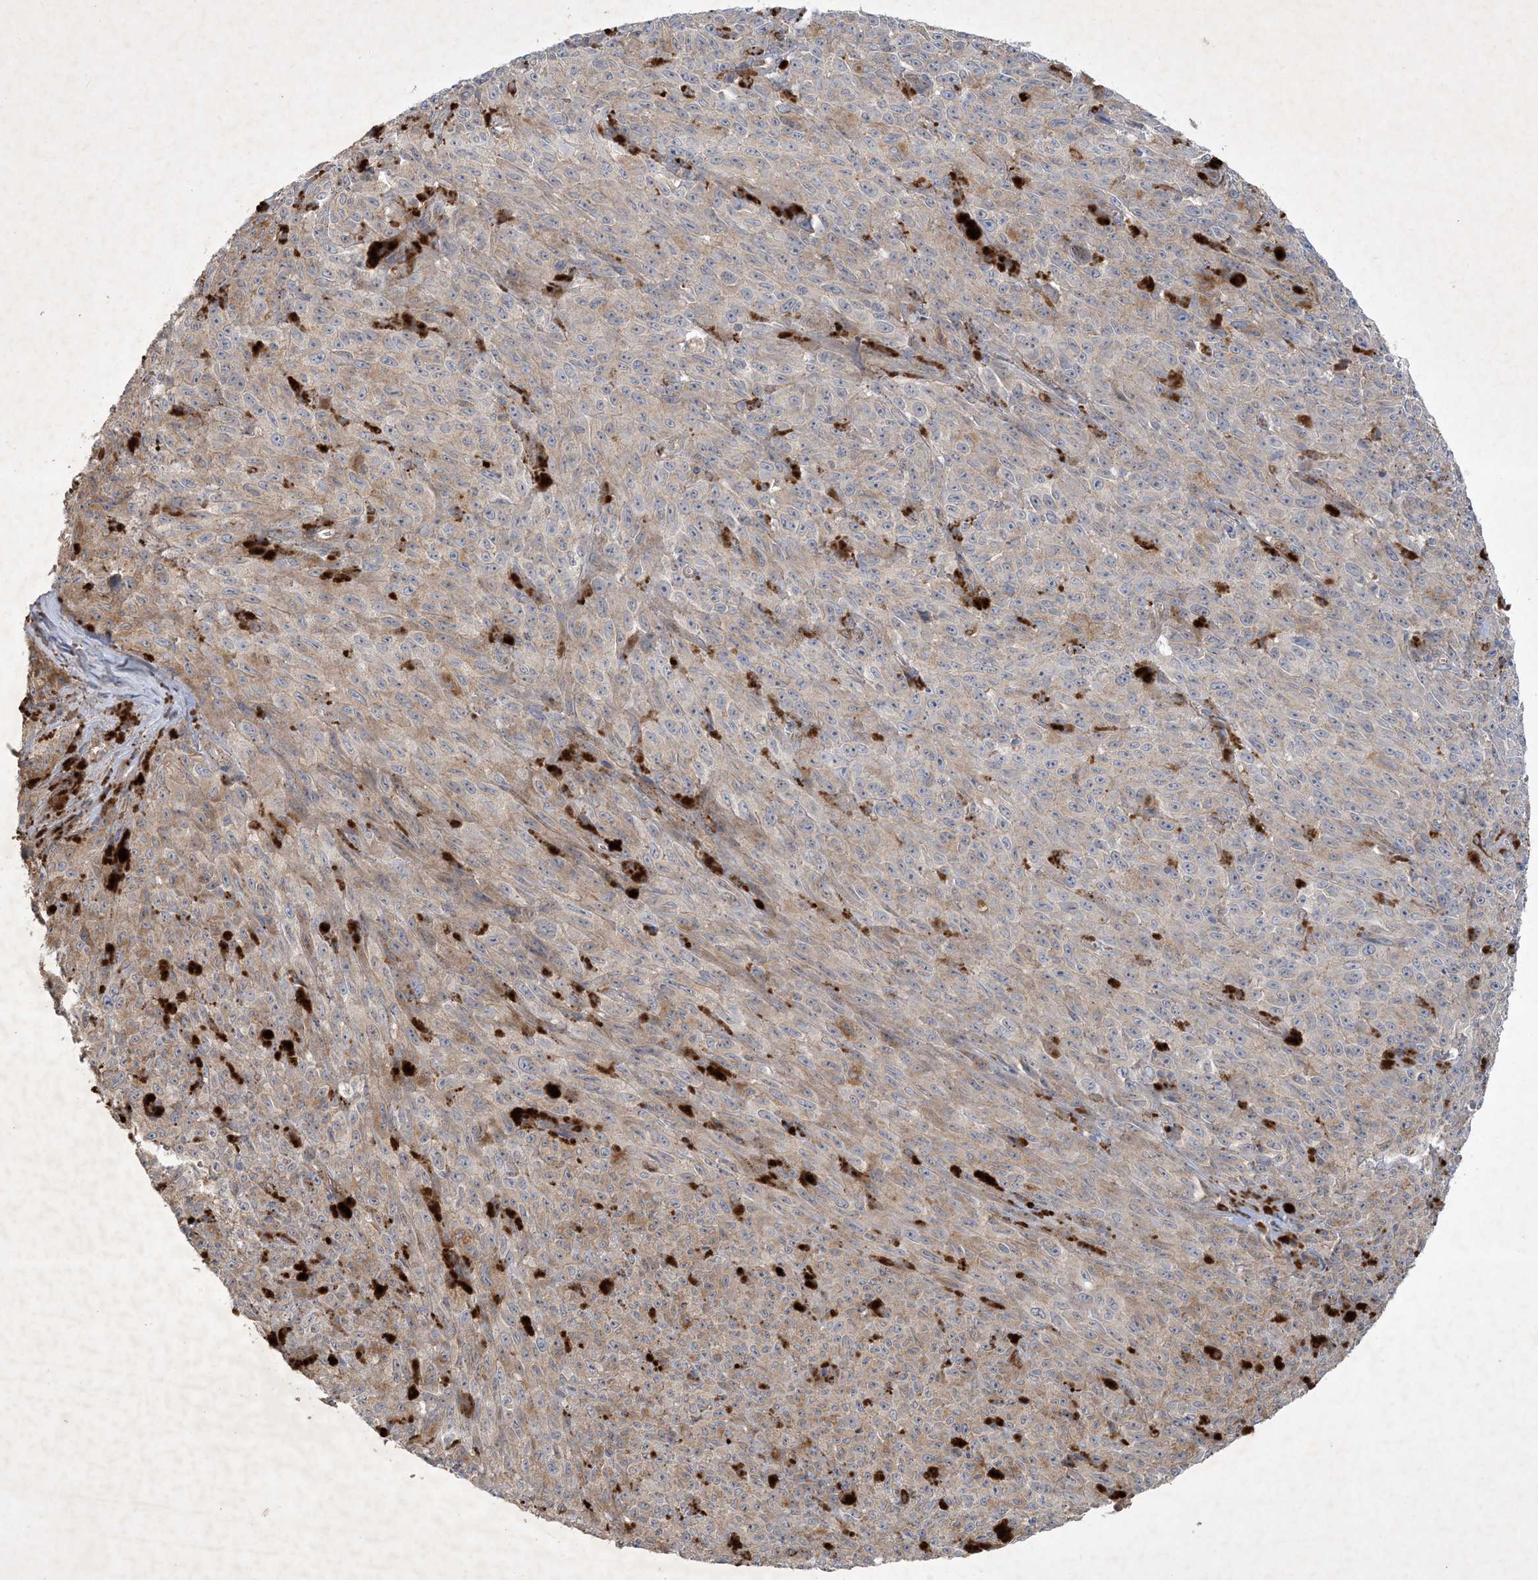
{"staining": {"intensity": "weak", "quantity": "25%-75%", "location": "cytoplasmic/membranous"}, "tissue": "melanoma", "cell_type": "Tumor cells", "image_type": "cancer", "snomed": [{"axis": "morphology", "description": "Malignant melanoma, NOS"}, {"axis": "topography", "description": "Skin"}], "caption": "IHC histopathology image of neoplastic tissue: human malignant melanoma stained using immunohistochemistry (IHC) demonstrates low levels of weak protein expression localized specifically in the cytoplasmic/membranous of tumor cells, appearing as a cytoplasmic/membranous brown color.", "gene": "MRPS18A", "patient": {"sex": "female", "age": 82}}